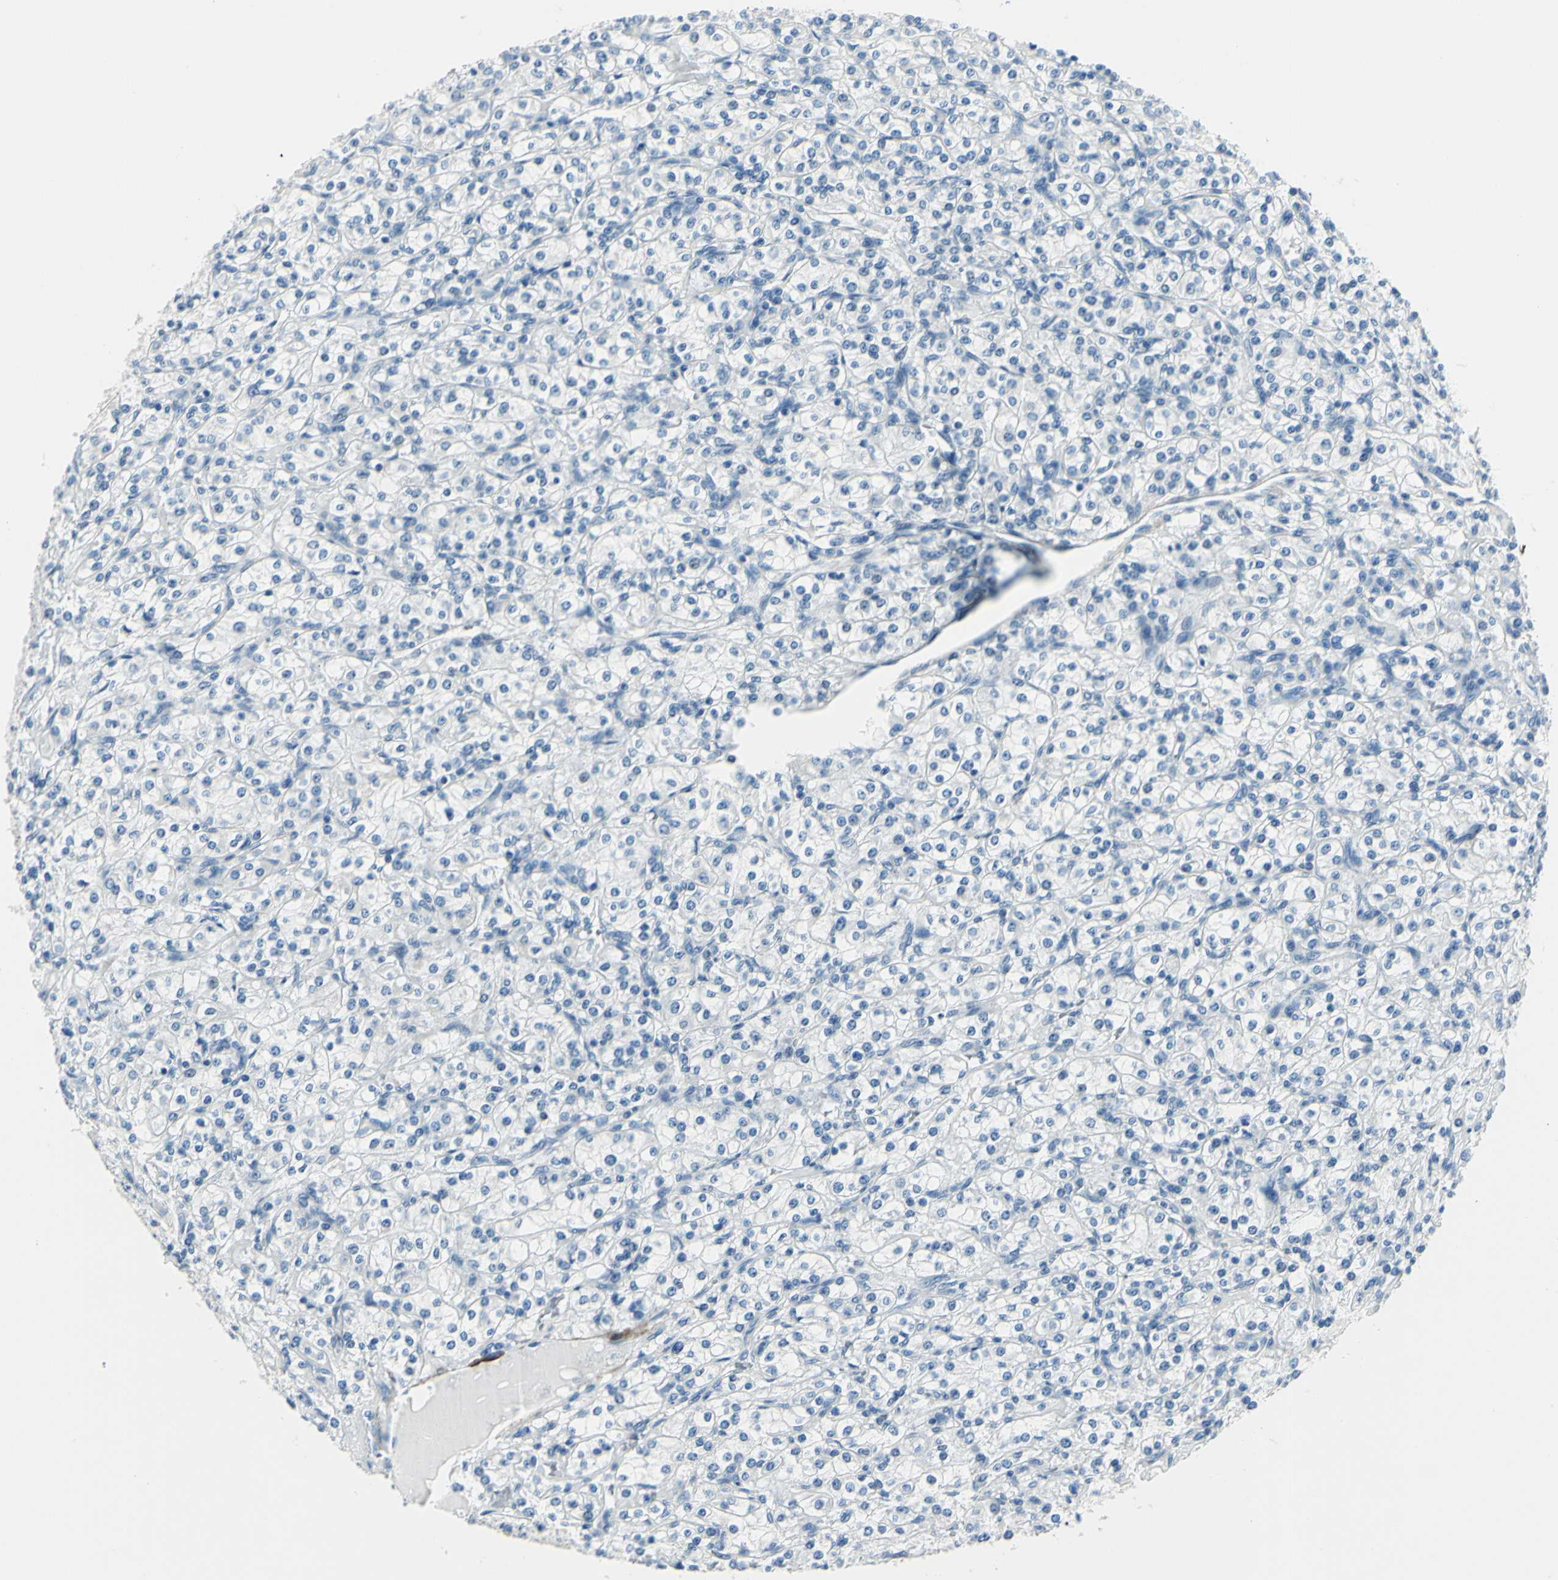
{"staining": {"intensity": "negative", "quantity": "none", "location": "none"}, "tissue": "renal cancer", "cell_type": "Tumor cells", "image_type": "cancer", "snomed": [{"axis": "morphology", "description": "Adenocarcinoma, NOS"}, {"axis": "topography", "description": "Kidney"}], "caption": "High magnification brightfield microscopy of renal cancer stained with DAB (brown) and counterstained with hematoxylin (blue): tumor cells show no significant staining.", "gene": "CDH15", "patient": {"sex": "male", "age": 77}}